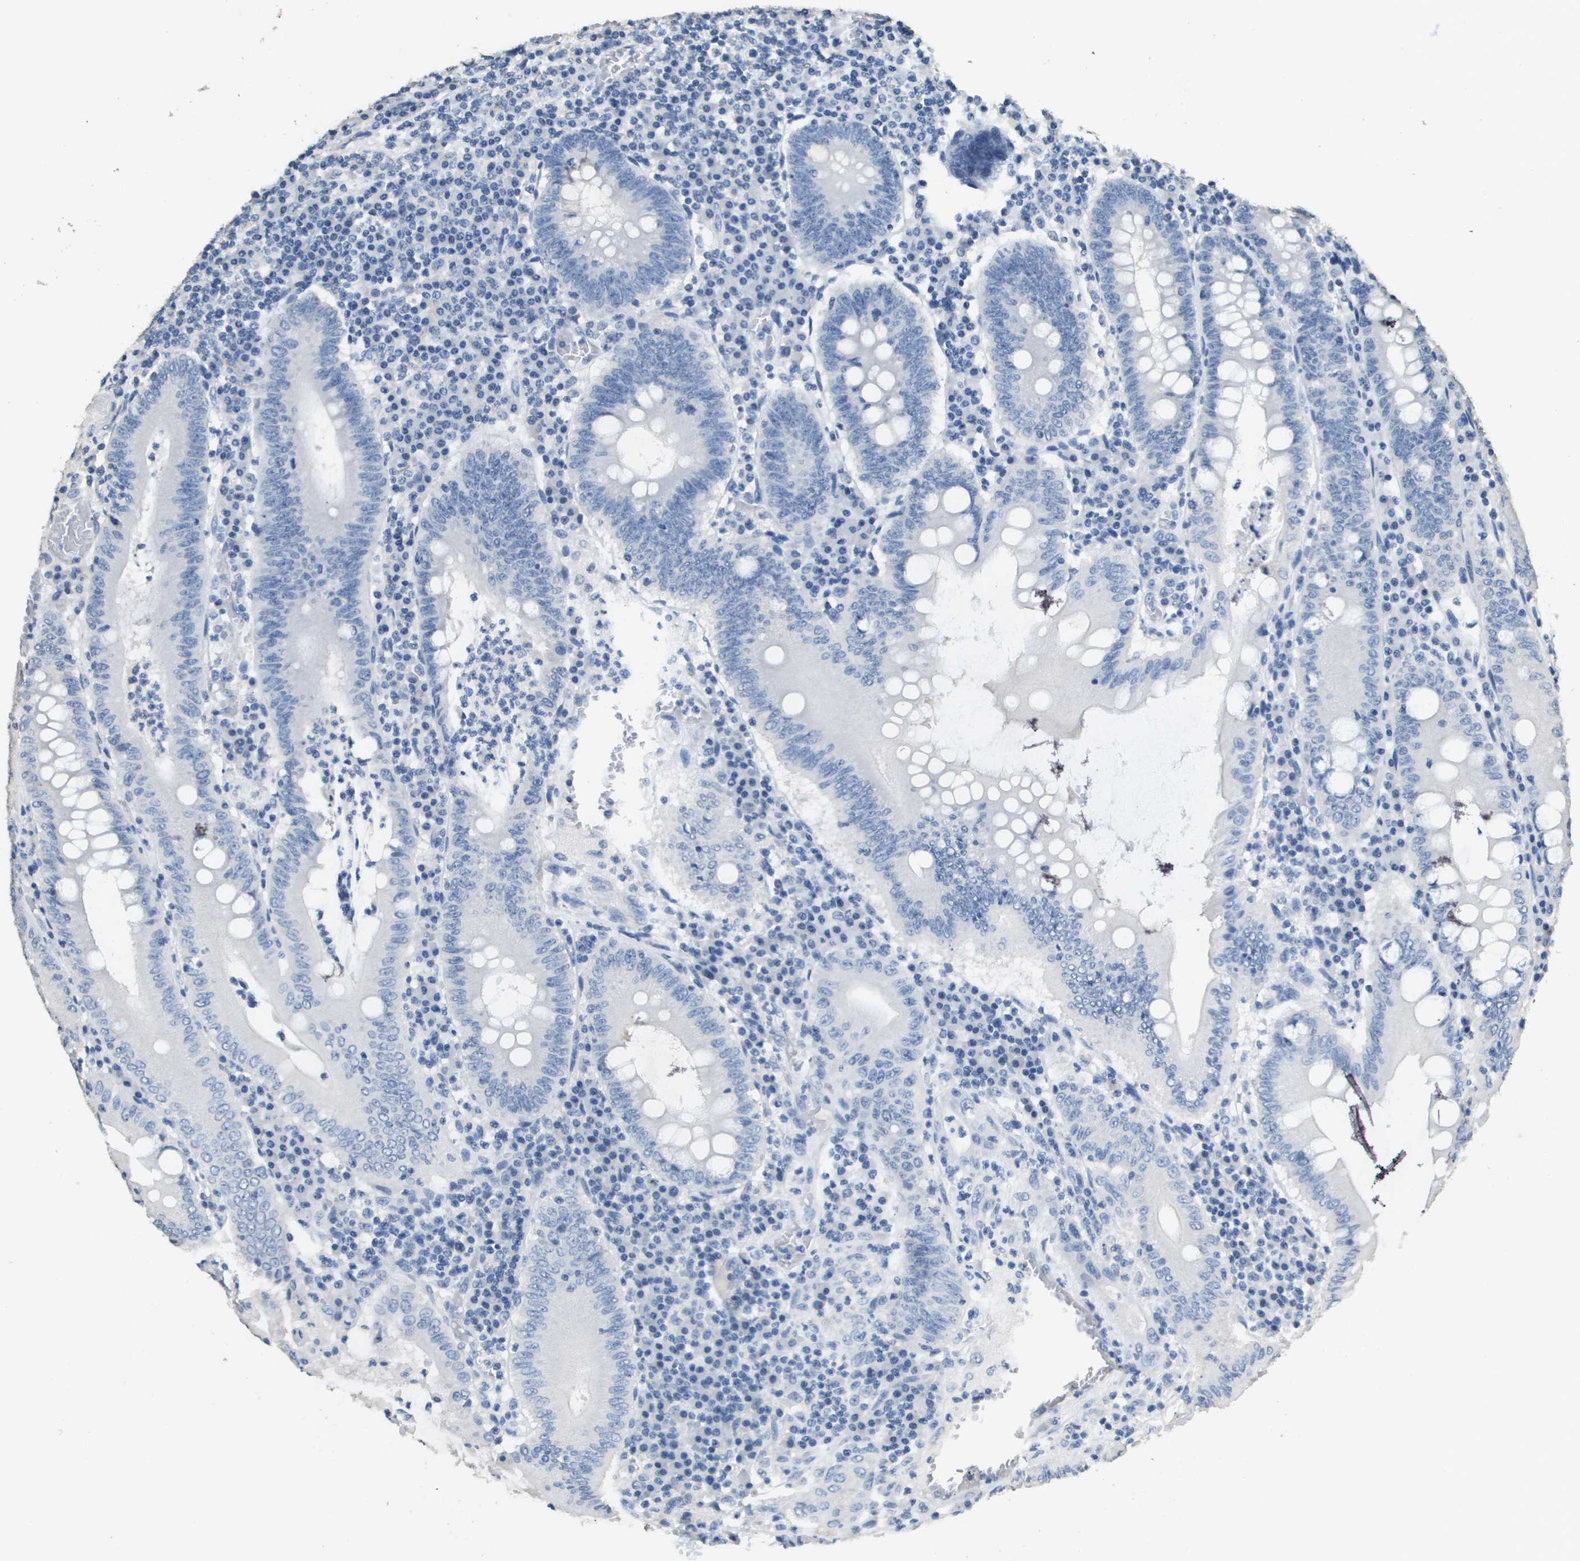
{"staining": {"intensity": "negative", "quantity": "none", "location": "none"}, "tissue": "colorectal cancer", "cell_type": "Tumor cells", "image_type": "cancer", "snomed": [{"axis": "morphology", "description": "Normal tissue, NOS"}, {"axis": "morphology", "description": "Adenocarcinoma, NOS"}, {"axis": "topography", "description": "Colon"}], "caption": "DAB (3,3'-diaminobenzidine) immunohistochemical staining of human colorectal adenocarcinoma reveals no significant staining in tumor cells. (Stains: DAB immunohistochemistry with hematoxylin counter stain, Microscopy: brightfield microscopy at high magnification).", "gene": "MT3", "patient": {"sex": "female", "age": 75}}